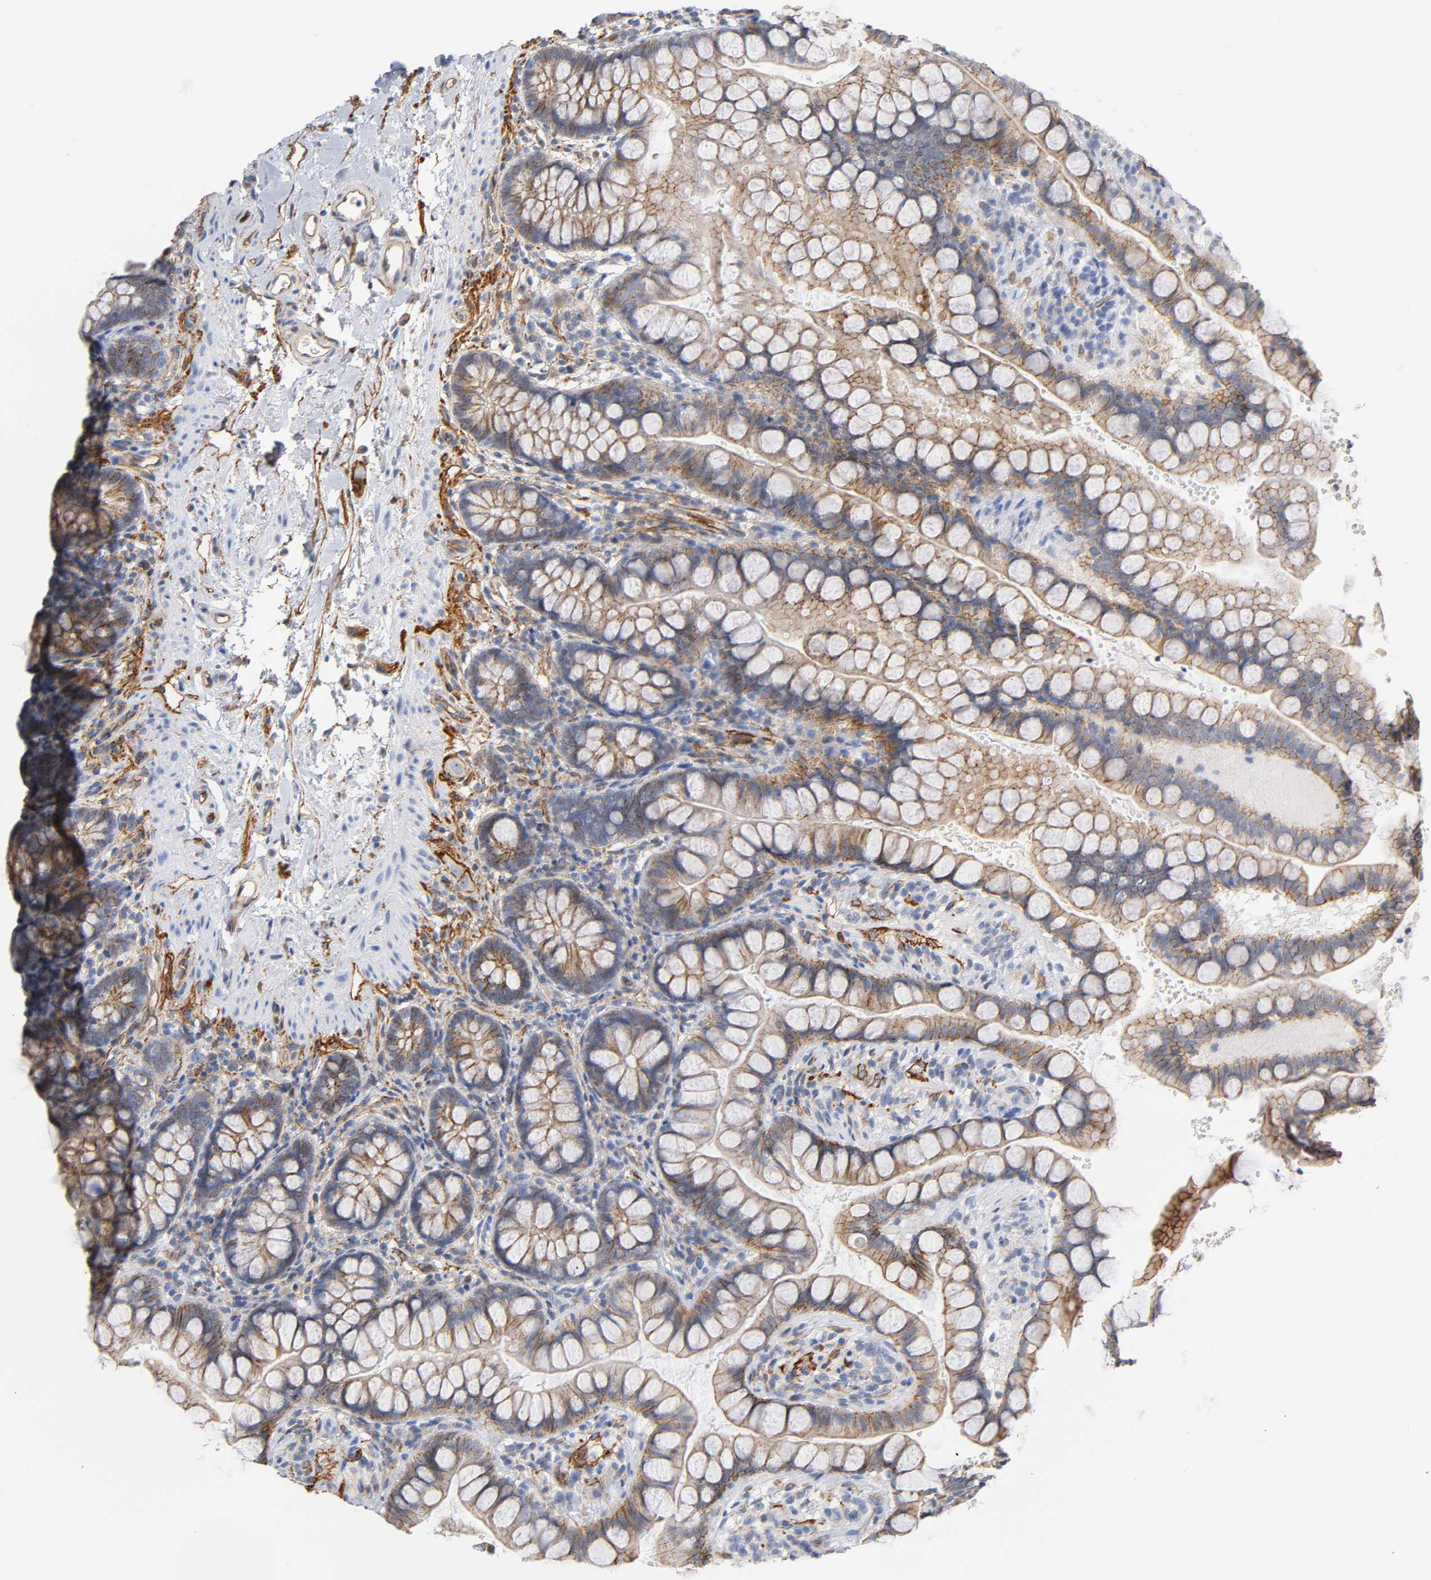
{"staining": {"intensity": "moderate", "quantity": ">75%", "location": "cytoplasmic/membranous"}, "tissue": "small intestine", "cell_type": "Glandular cells", "image_type": "normal", "snomed": [{"axis": "morphology", "description": "Normal tissue, NOS"}, {"axis": "topography", "description": "Small intestine"}], "caption": "IHC of normal human small intestine shows medium levels of moderate cytoplasmic/membranous positivity in approximately >75% of glandular cells. The staining is performed using DAB (3,3'-diaminobenzidine) brown chromogen to label protein expression. The nuclei are counter-stained blue using hematoxylin.", "gene": "SPTAN1", "patient": {"sex": "female", "age": 58}}